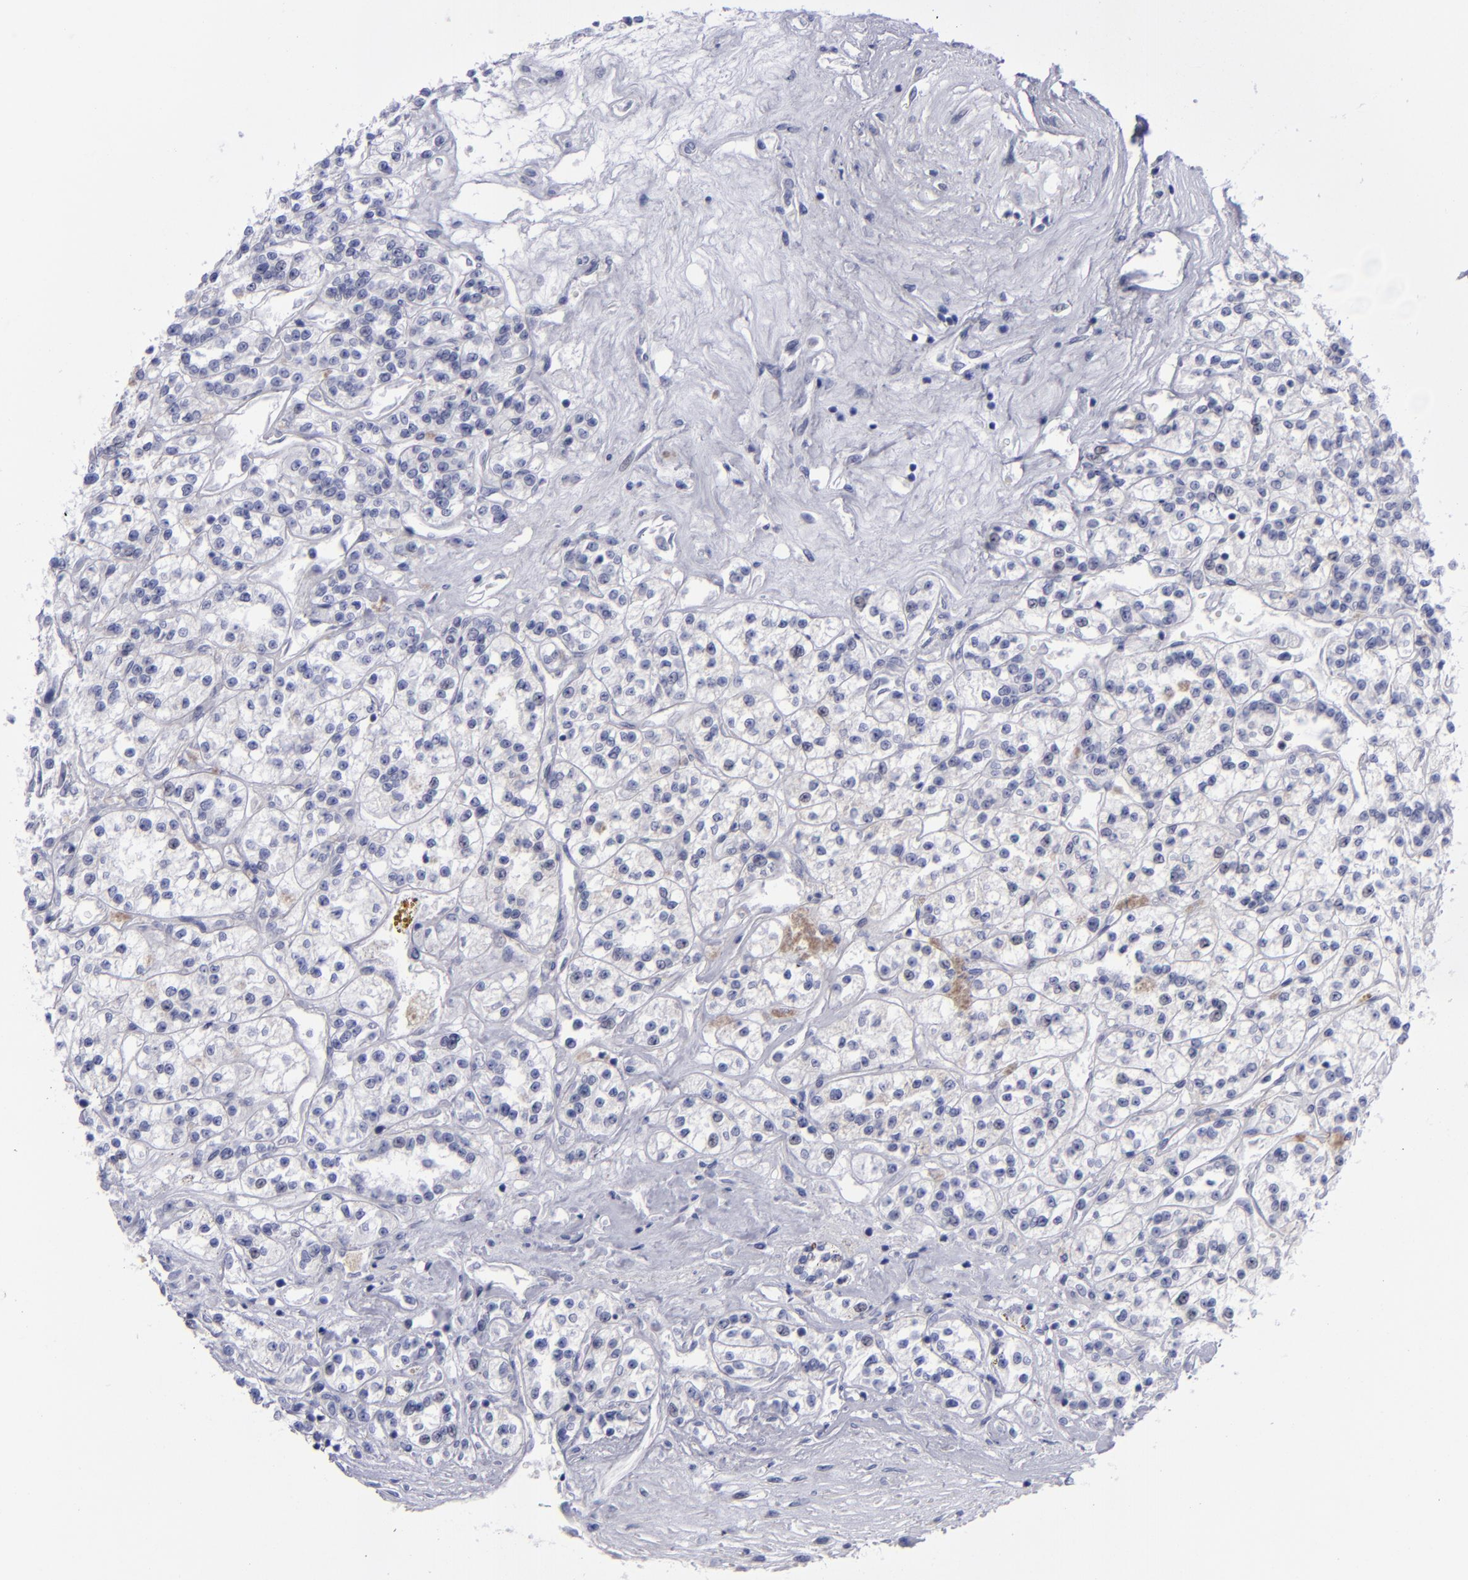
{"staining": {"intensity": "negative", "quantity": "none", "location": "none"}, "tissue": "renal cancer", "cell_type": "Tumor cells", "image_type": "cancer", "snomed": [{"axis": "morphology", "description": "Adenocarcinoma, NOS"}, {"axis": "topography", "description": "Kidney"}], "caption": "Photomicrograph shows no significant protein staining in tumor cells of adenocarcinoma (renal). The staining was performed using DAB (3,3'-diaminobenzidine) to visualize the protein expression in brown, while the nuclei were stained in blue with hematoxylin (Magnification: 20x).", "gene": "AURKA", "patient": {"sex": "female", "age": 76}}